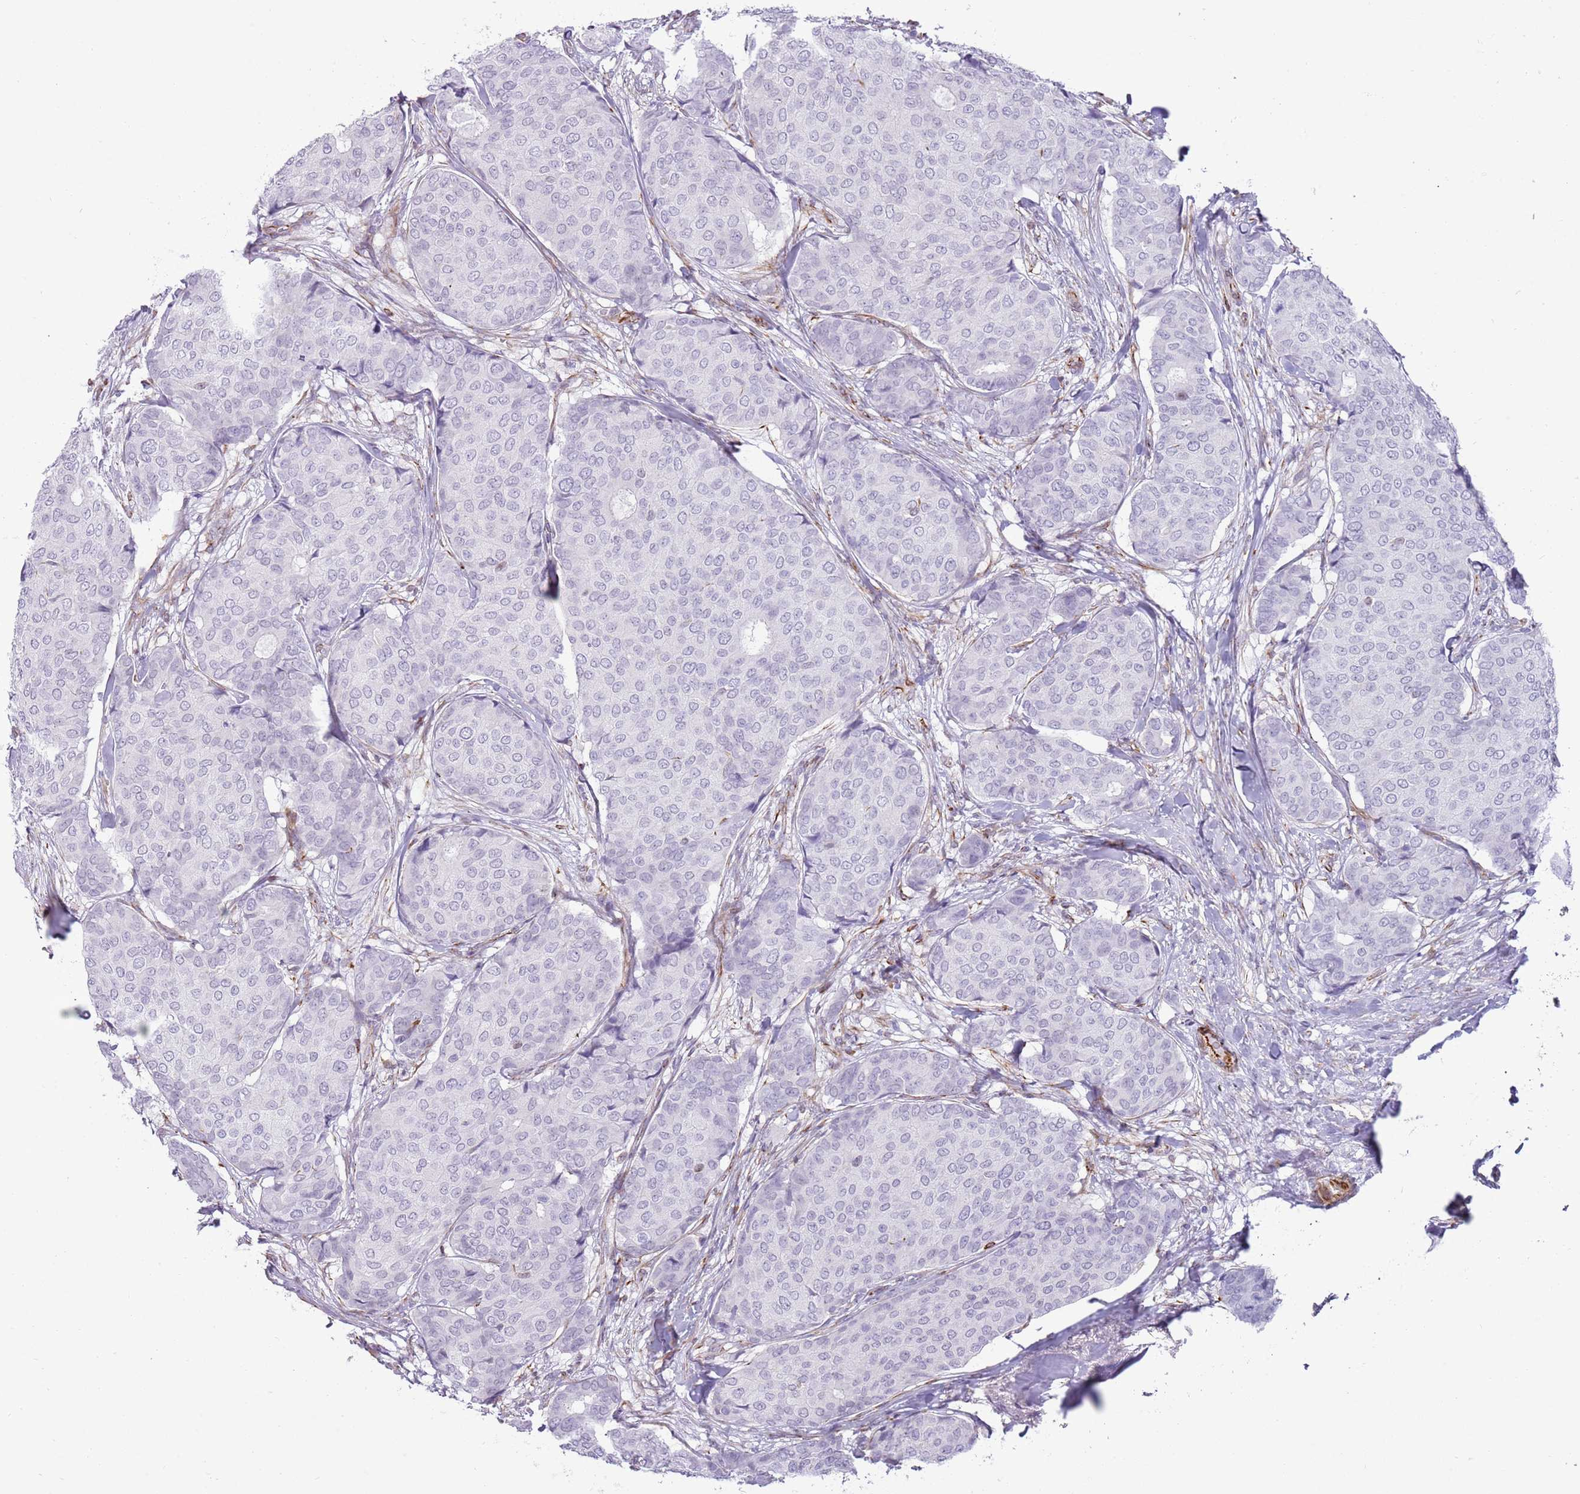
{"staining": {"intensity": "negative", "quantity": "none", "location": "none"}, "tissue": "breast cancer", "cell_type": "Tumor cells", "image_type": "cancer", "snomed": [{"axis": "morphology", "description": "Duct carcinoma"}, {"axis": "topography", "description": "Breast"}], "caption": "Breast invasive ductal carcinoma stained for a protein using immunohistochemistry (IHC) demonstrates no positivity tumor cells.", "gene": "NBPF3", "patient": {"sex": "female", "age": 75}}